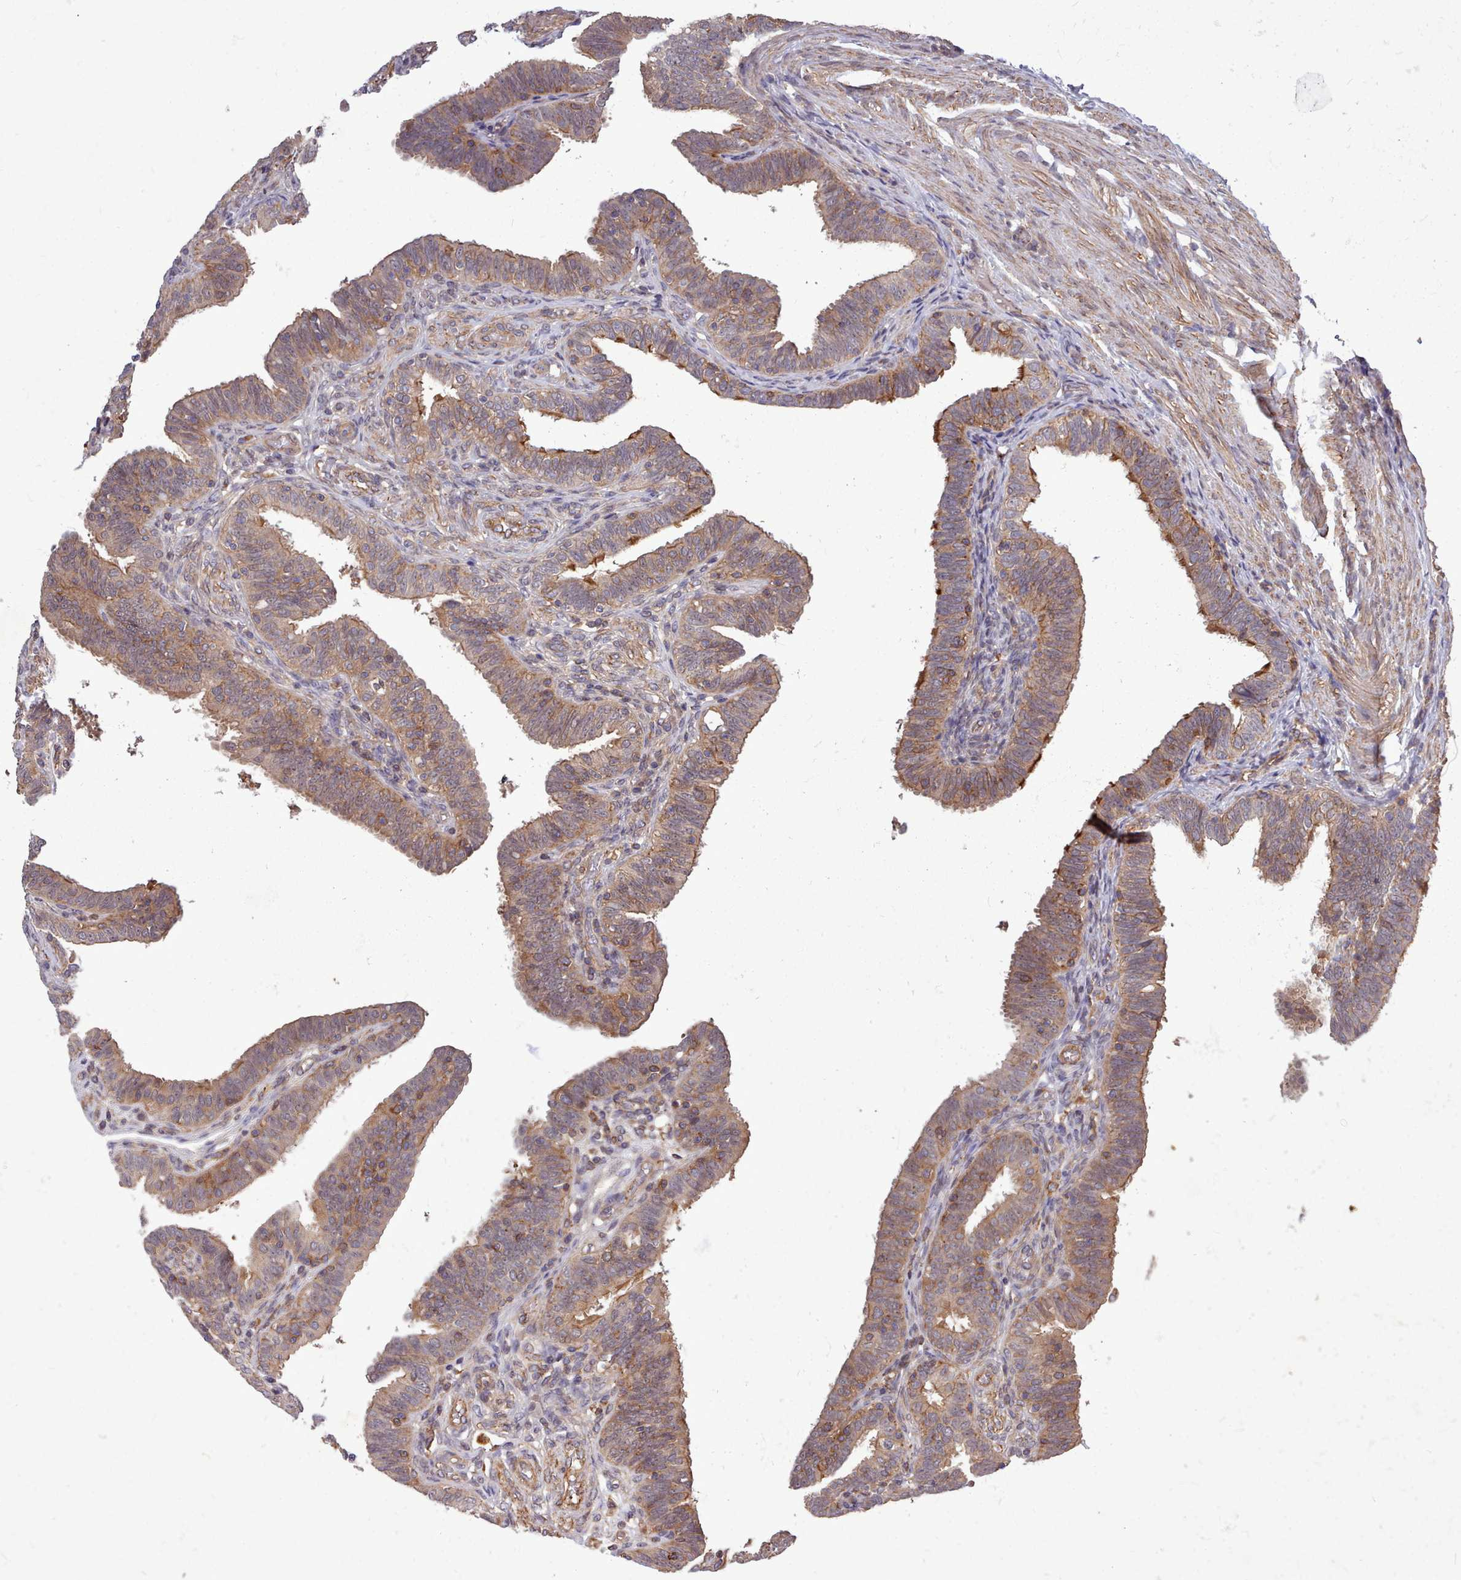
{"staining": {"intensity": "moderate", "quantity": ">75%", "location": "cytoplasmic/membranous"}, "tissue": "fallopian tube", "cell_type": "Glandular cells", "image_type": "normal", "snomed": [{"axis": "morphology", "description": "Normal tissue, NOS"}, {"axis": "topography", "description": "Fallopian tube"}], "caption": "Immunohistochemistry of normal human fallopian tube shows medium levels of moderate cytoplasmic/membranous expression in about >75% of glandular cells. The protein of interest is stained brown, and the nuclei are stained in blue (DAB (3,3'-diaminobenzidine) IHC with brightfield microscopy, high magnification).", "gene": "STUB1", "patient": {"sex": "female", "age": 39}}